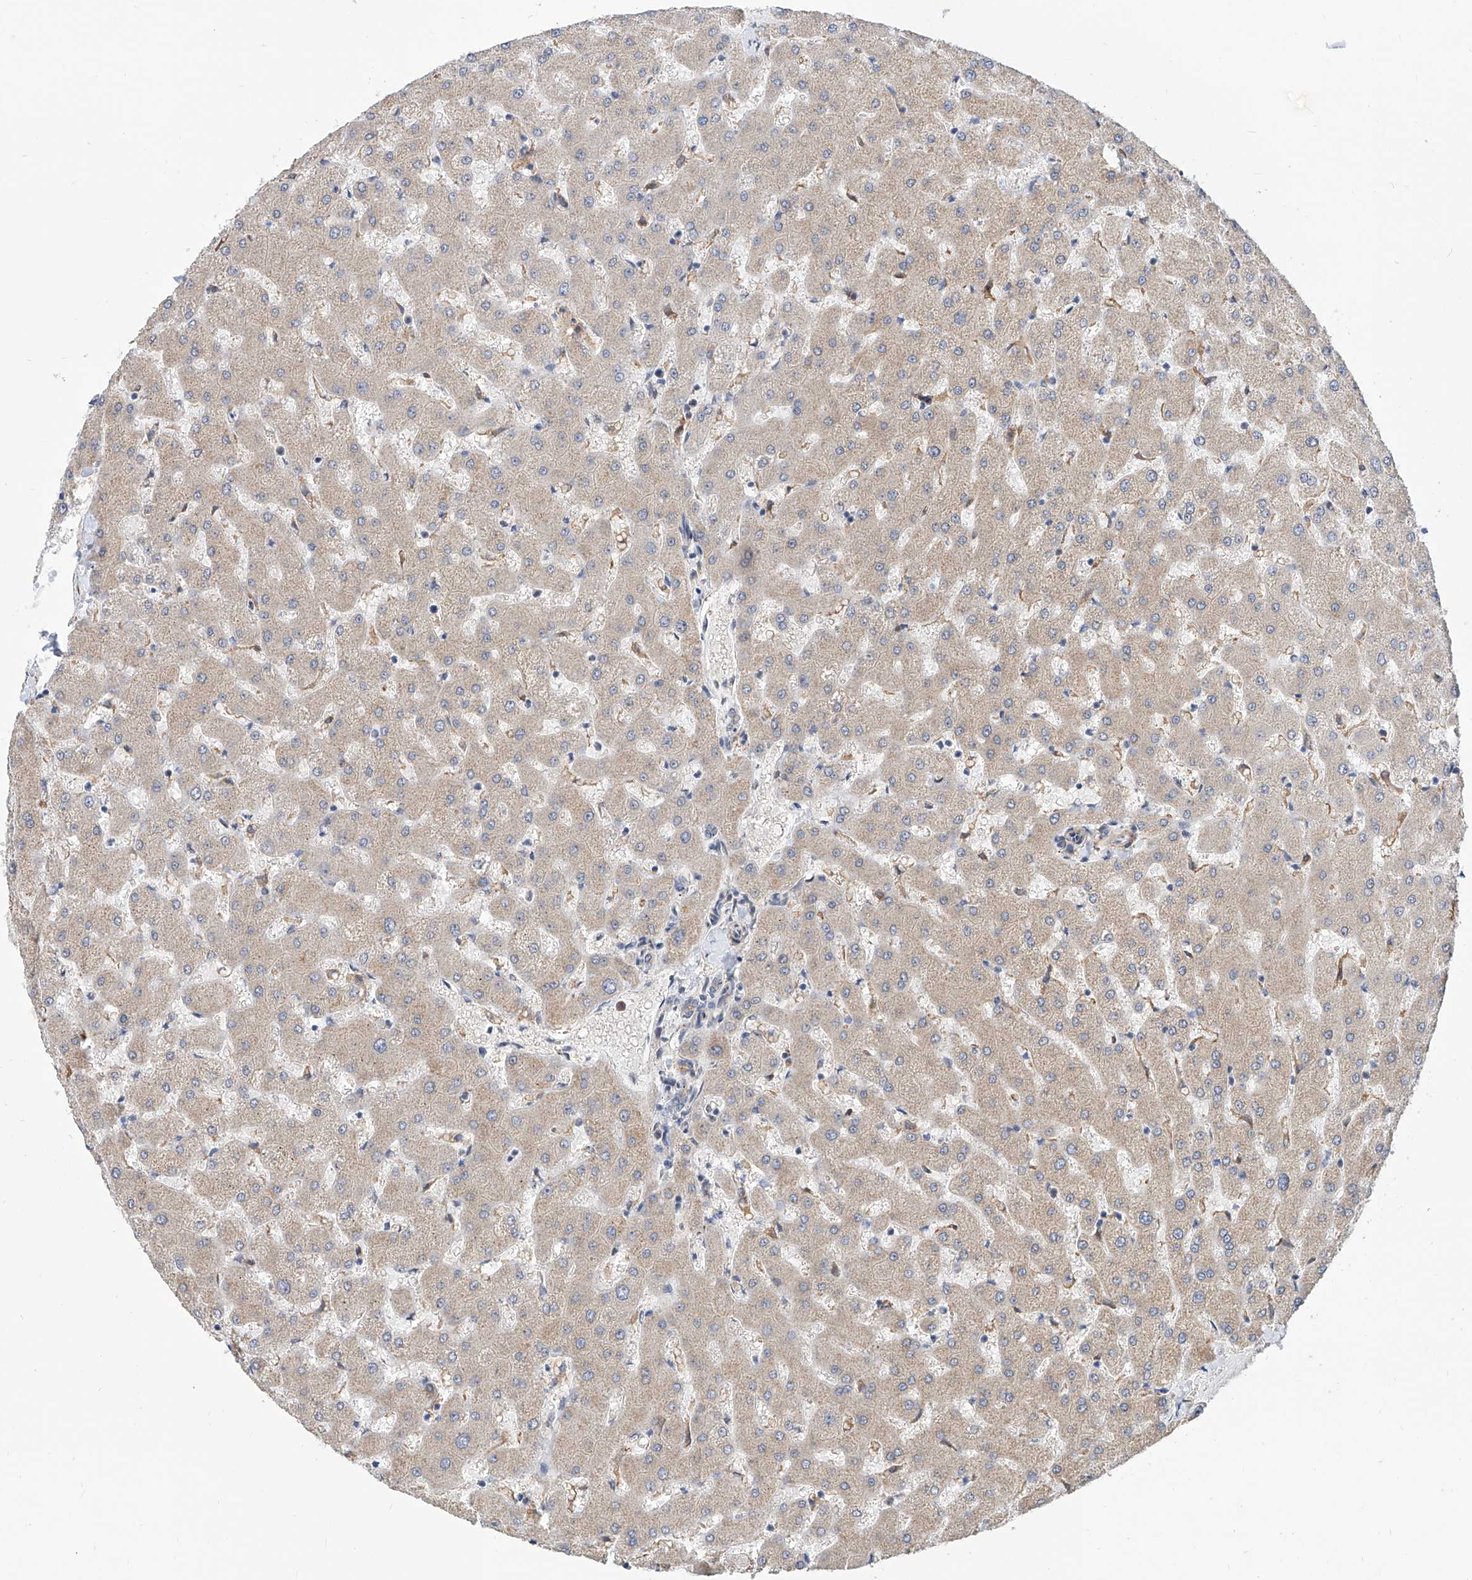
{"staining": {"intensity": "weak", "quantity": "25%-75%", "location": "cytoplasmic/membranous"}, "tissue": "liver", "cell_type": "Cholangiocytes", "image_type": "normal", "snomed": [{"axis": "morphology", "description": "Normal tissue, NOS"}, {"axis": "topography", "description": "Liver"}], "caption": "The histopathology image shows immunohistochemical staining of benign liver. There is weak cytoplasmic/membranous positivity is identified in about 25%-75% of cholangiocytes.", "gene": "MAGEE2", "patient": {"sex": "female", "age": 63}}